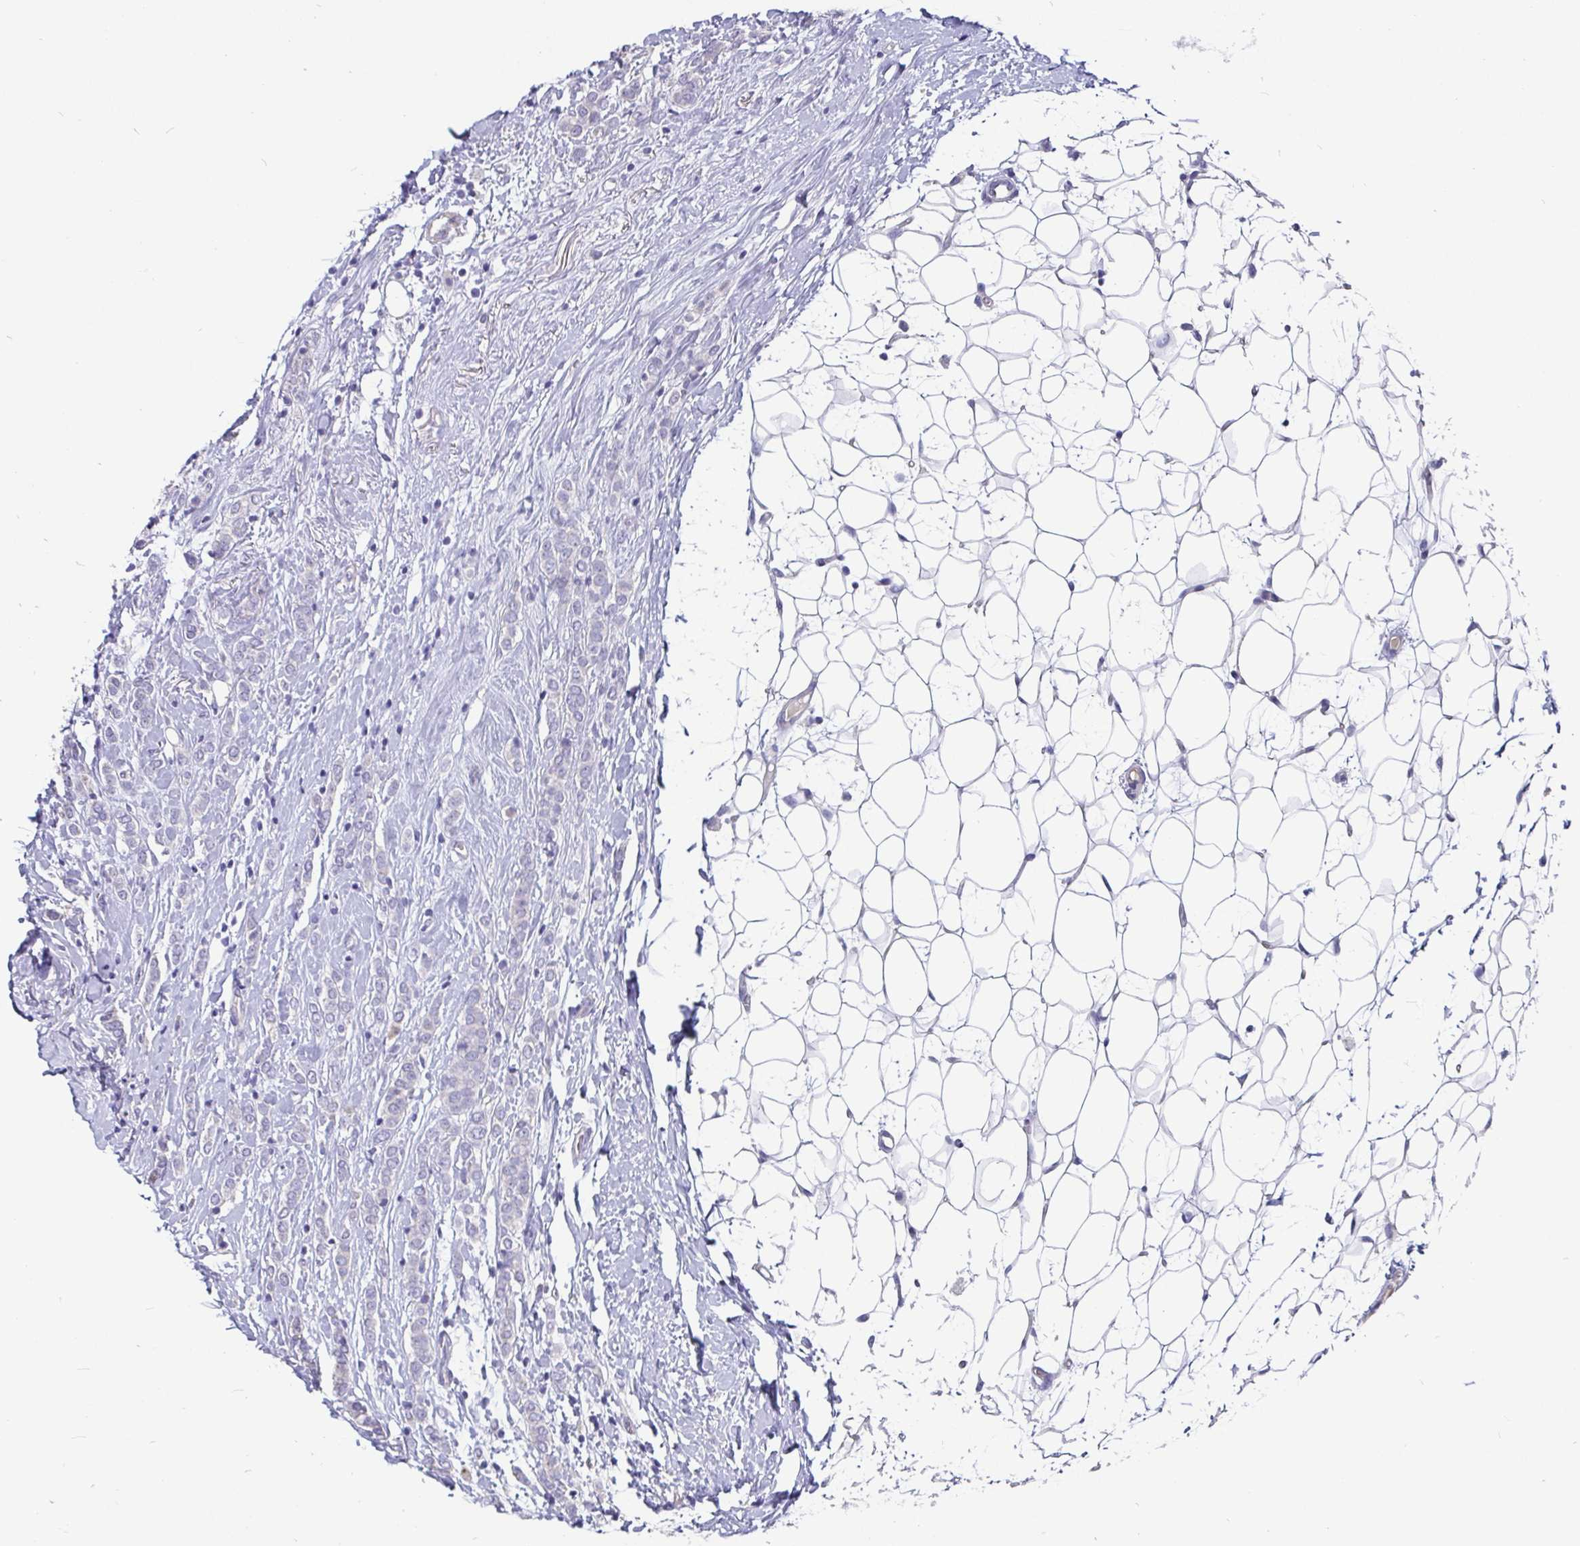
{"staining": {"intensity": "negative", "quantity": "none", "location": "none"}, "tissue": "breast cancer", "cell_type": "Tumor cells", "image_type": "cancer", "snomed": [{"axis": "morphology", "description": "Lobular carcinoma"}, {"axis": "topography", "description": "Breast"}], "caption": "The immunohistochemistry image has no significant expression in tumor cells of breast cancer (lobular carcinoma) tissue. (IHC, brightfield microscopy, high magnification).", "gene": "ADAMTS6", "patient": {"sex": "female", "age": 49}}